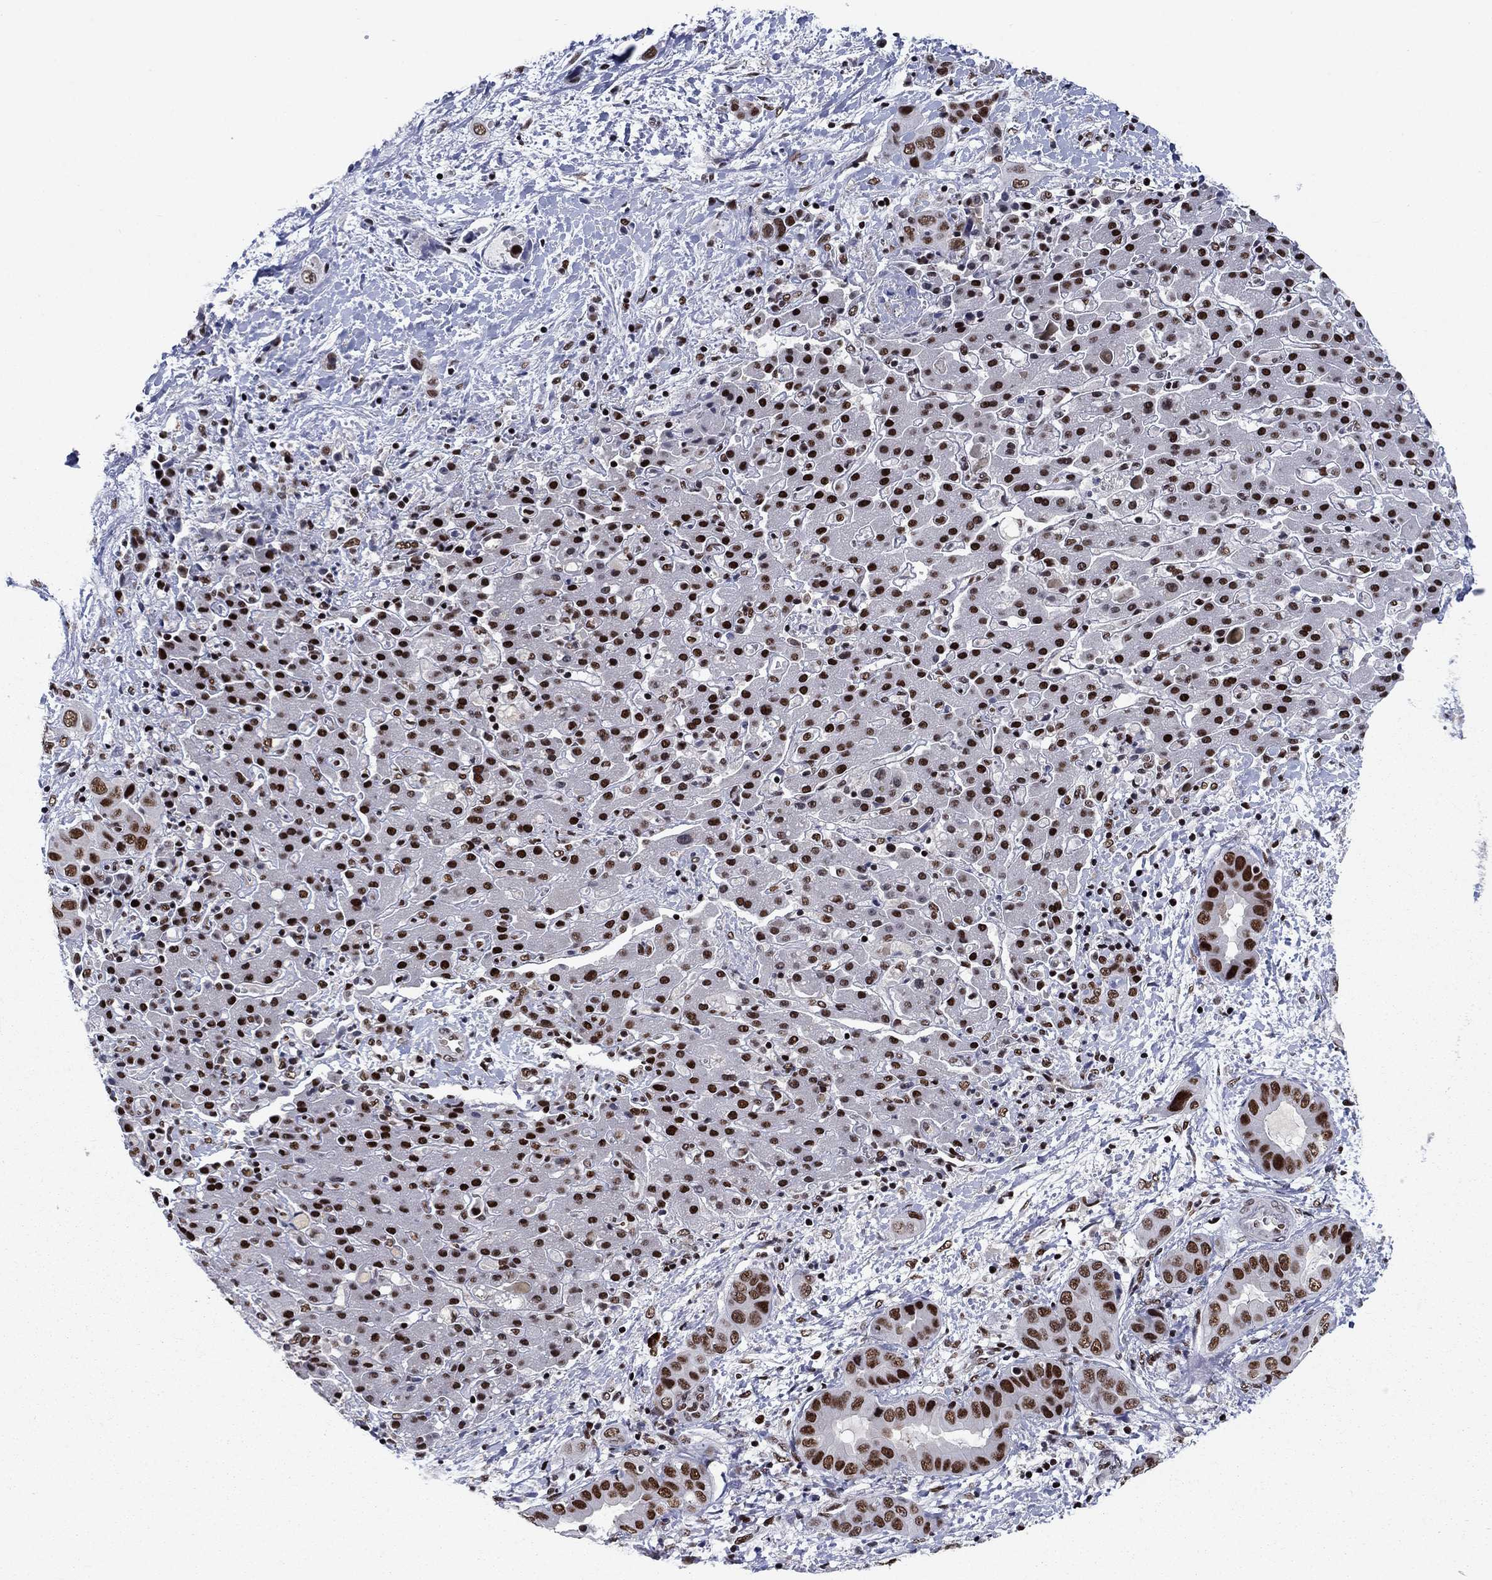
{"staining": {"intensity": "strong", "quantity": "25%-75%", "location": "nuclear"}, "tissue": "liver cancer", "cell_type": "Tumor cells", "image_type": "cancer", "snomed": [{"axis": "morphology", "description": "Cholangiocarcinoma"}, {"axis": "topography", "description": "Liver"}], "caption": "This micrograph exhibits liver cancer (cholangiocarcinoma) stained with immunohistochemistry (IHC) to label a protein in brown. The nuclear of tumor cells show strong positivity for the protein. Nuclei are counter-stained blue.", "gene": "RPRD1B", "patient": {"sex": "female", "age": 52}}